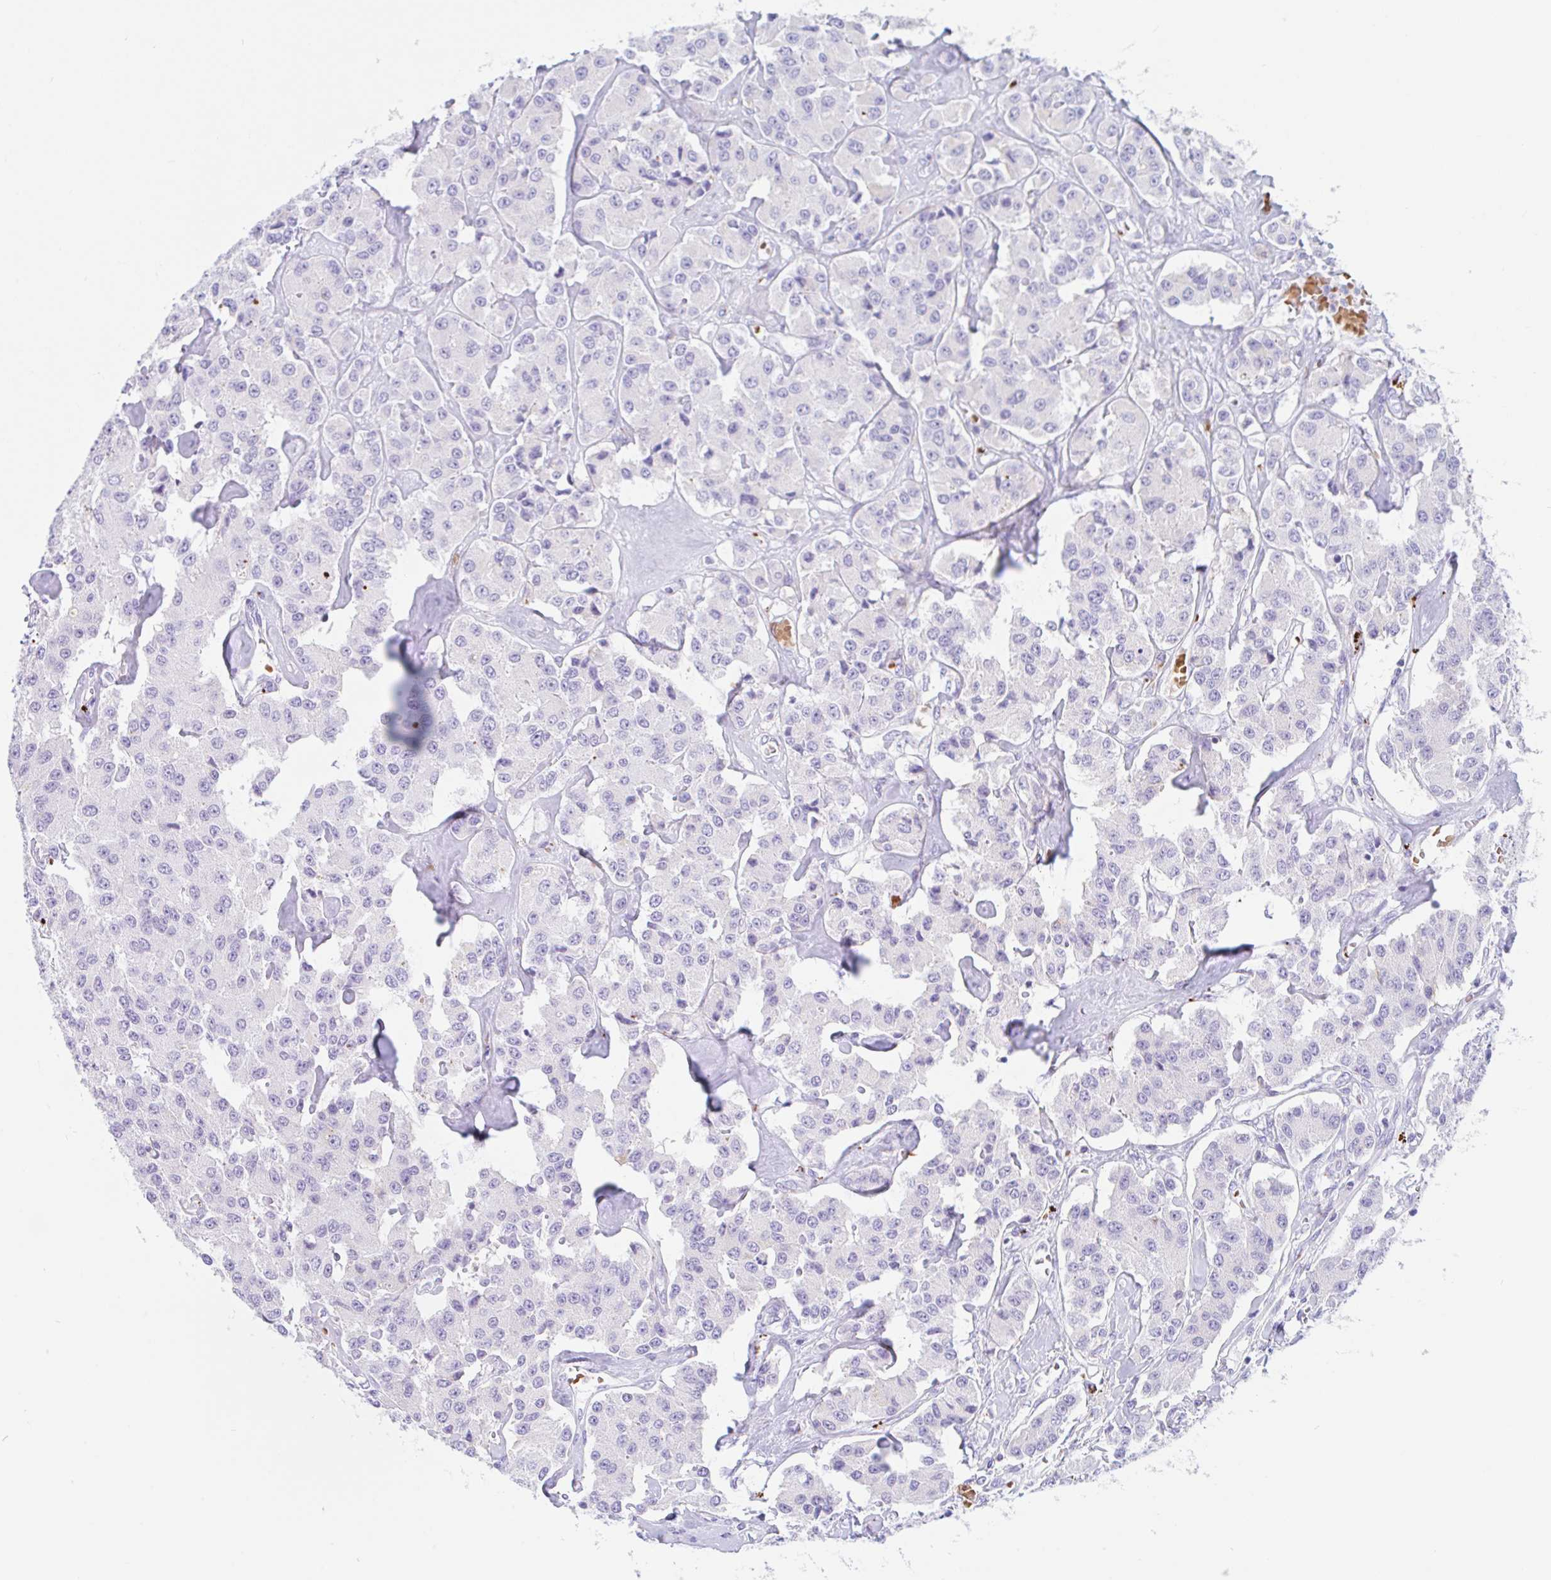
{"staining": {"intensity": "negative", "quantity": "none", "location": "none"}, "tissue": "carcinoid", "cell_type": "Tumor cells", "image_type": "cancer", "snomed": [{"axis": "morphology", "description": "Carcinoid, malignant, NOS"}, {"axis": "topography", "description": "Pancreas"}], "caption": "Protein analysis of malignant carcinoid exhibits no significant expression in tumor cells.", "gene": "ANKRD9", "patient": {"sex": "male", "age": 41}}